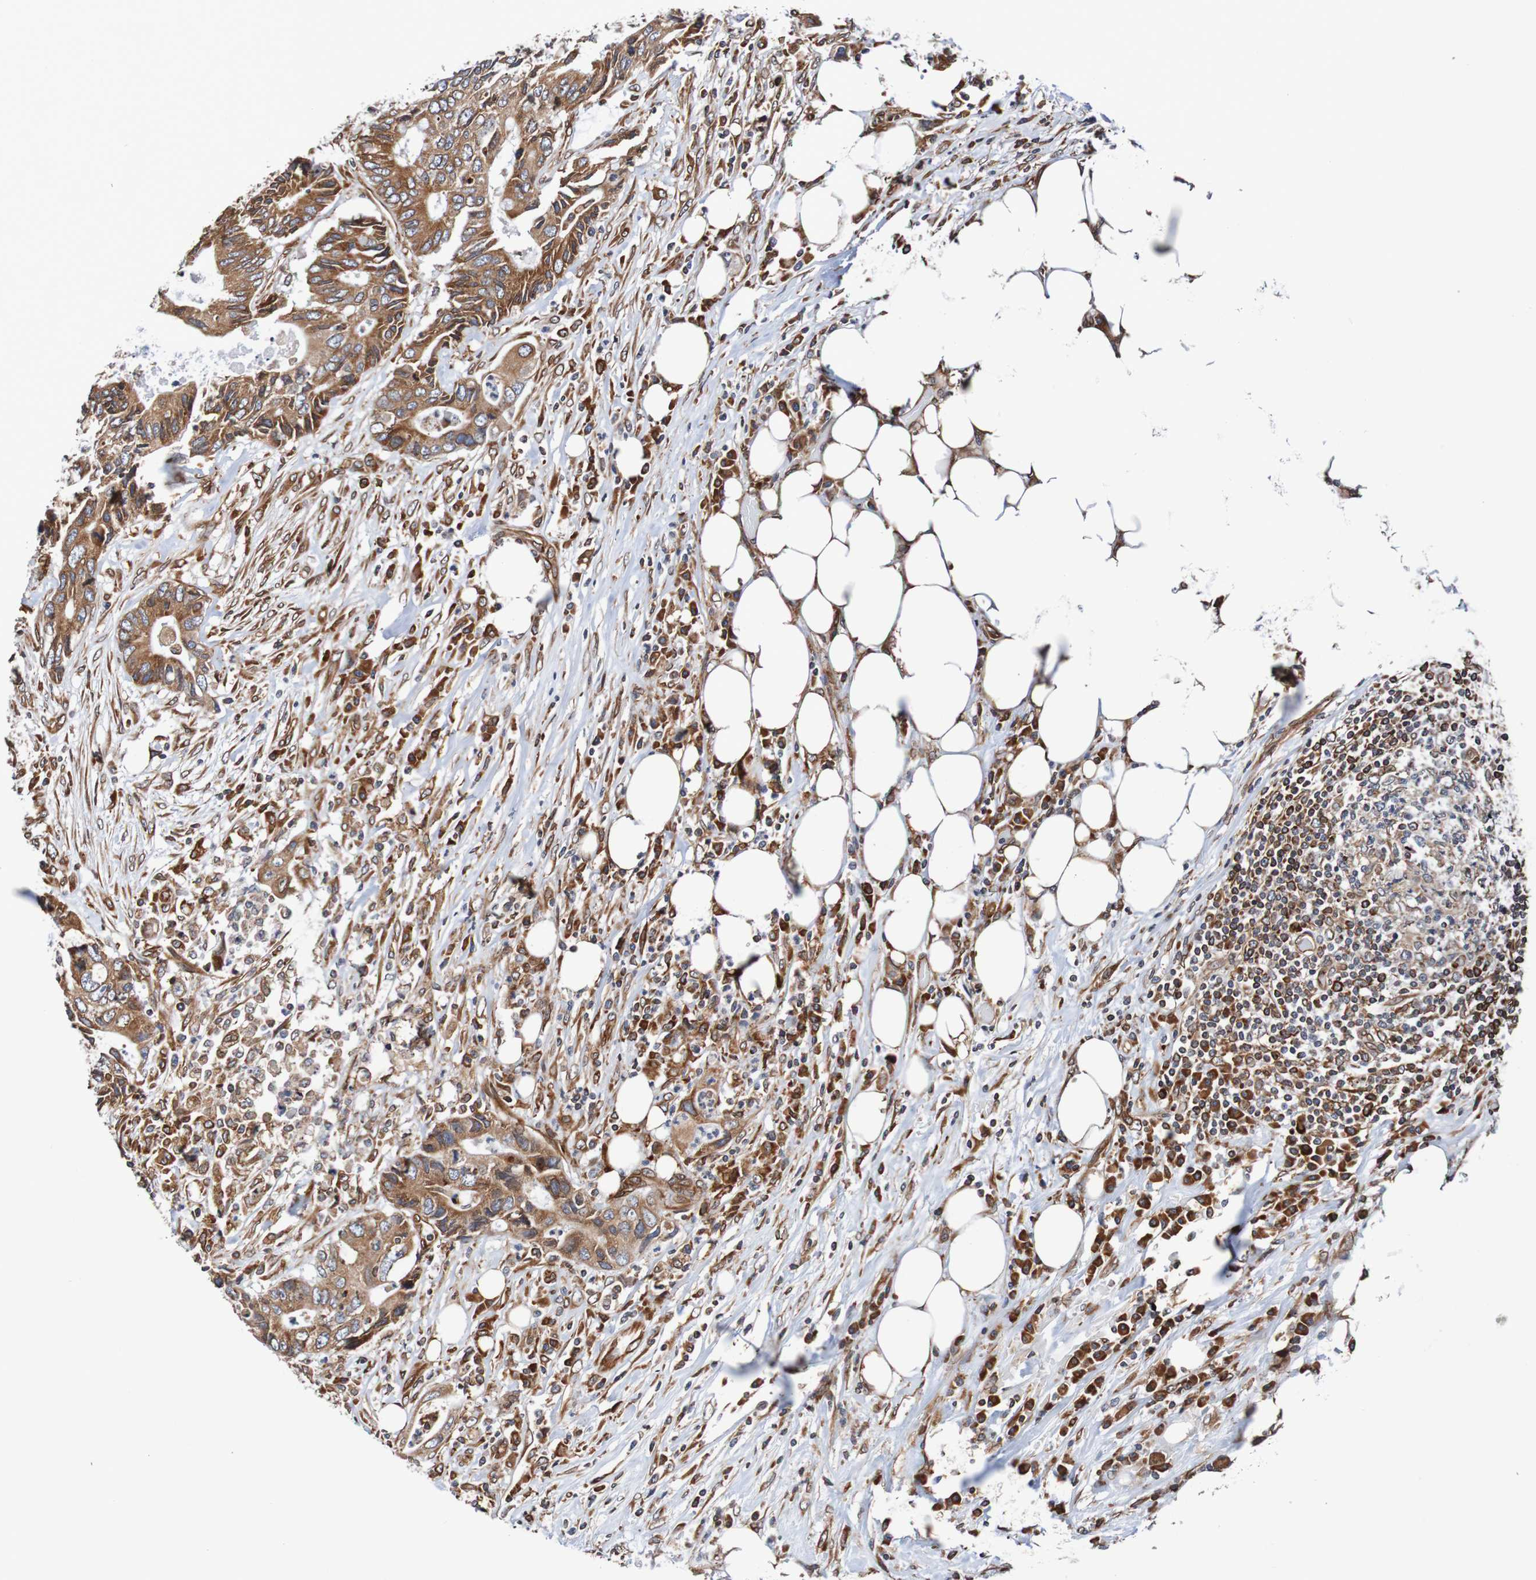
{"staining": {"intensity": "strong", "quantity": ">75%", "location": "cytoplasmic/membranous"}, "tissue": "colorectal cancer", "cell_type": "Tumor cells", "image_type": "cancer", "snomed": [{"axis": "morphology", "description": "Adenocarcinoma, NOS"}, {"axis": "topography", "description": "Colon"}], "caption": "IHC of colorectal cancer (adenocarcinoma) demonstrates high levels of strong cytoplasmic/membranous positivity in approximately >75% of tumor cells.", "gene": "TMEM109", "patient": {"sex": "male", "age": 71}}